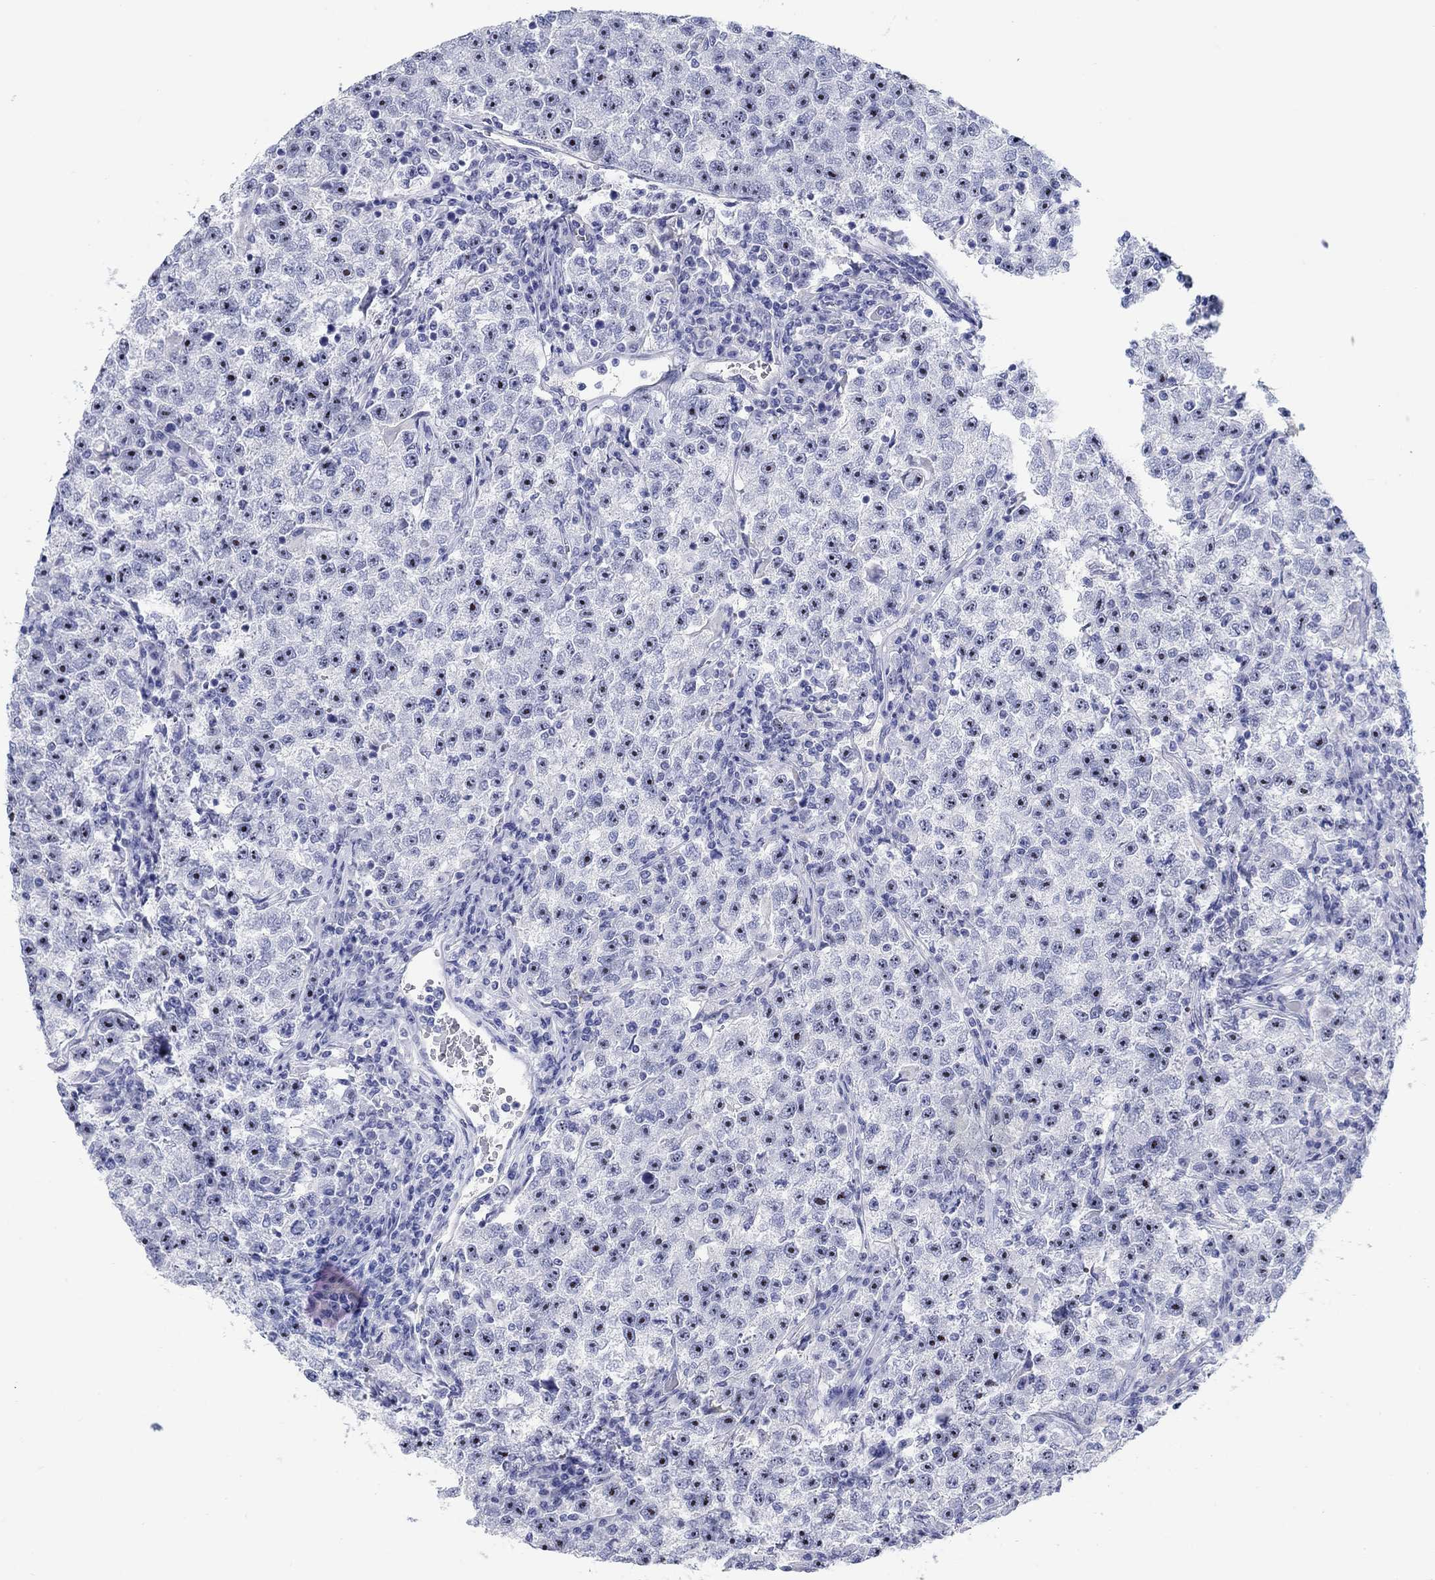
{"staining": {"intensity": "negative", "quantity": "none", "location": "none"}, "tissue": "testis cancer", "cell_type": "Tumor cells", "image_type": "cancer", "snomed": [{"axis": "morphology", "description": "Seminoma, NOS"}, {"axis": "topography", "description": "Testis"}], "caption": "Micrograph shows no significant protein staining in tumor cells of testis cancer (seminoma).", "gene": "AKR1C2", "patient": {"sex": "male", "age": 22}}